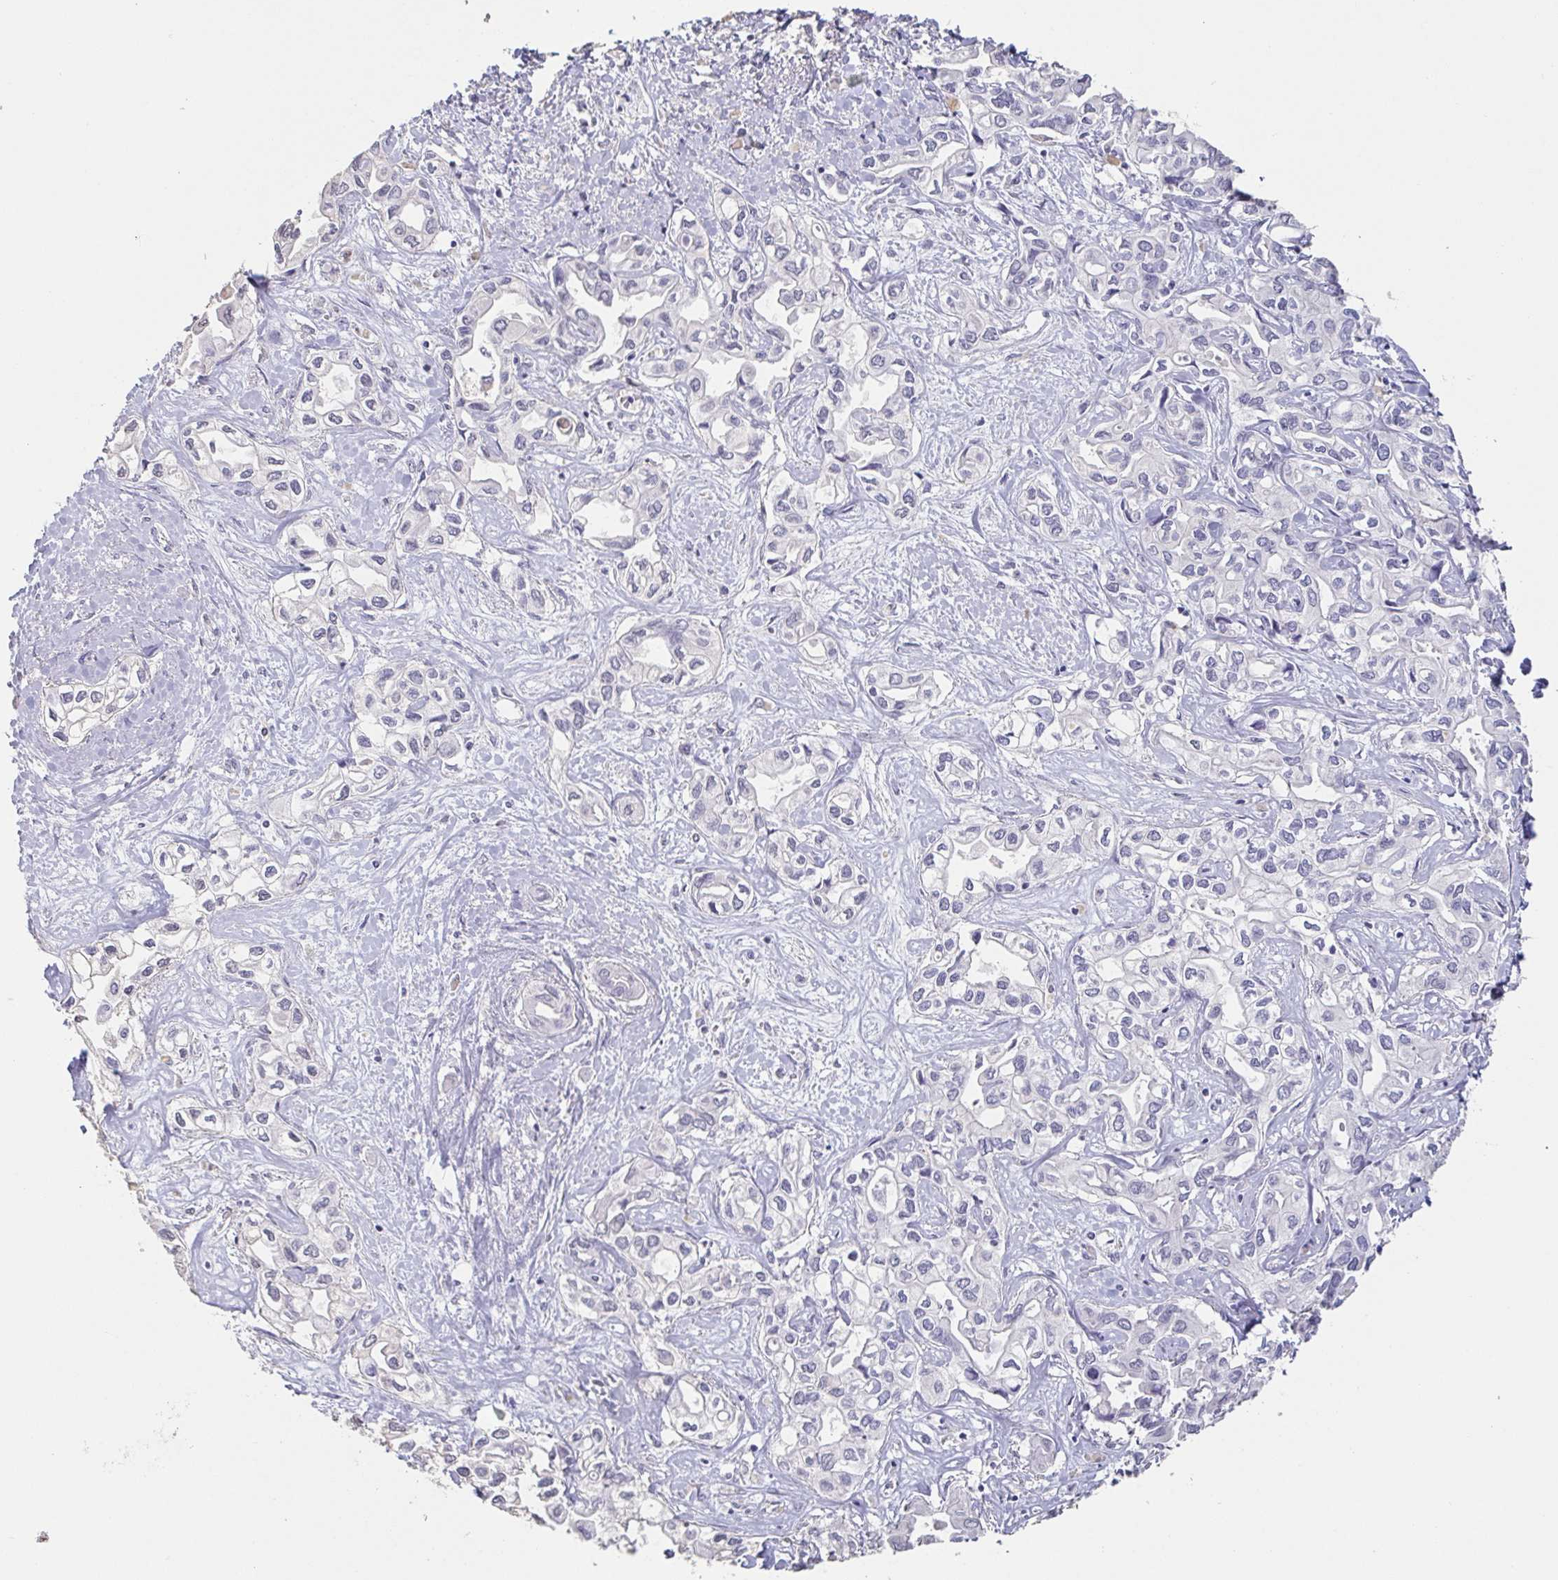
{"staining": {"intensity": "negative", "quantity": "none", "location": "none"}, "tissue": "liver cancer", "cell_type": "Tumor cells", "image_type": "cancer", "snomed": [{"axis": "morphology", "description": "Cholangiocarcinoma"}, {"axis": "topography", "description": "Liver"}], "caption": "DAB (3,3'-diaminobenzidine) immunohistochemical staining of liver cancer exhibits no significant positivity in tumor cells.", "gene": "BPIFA2", "patient": {"sex": "female", "age": 64}}